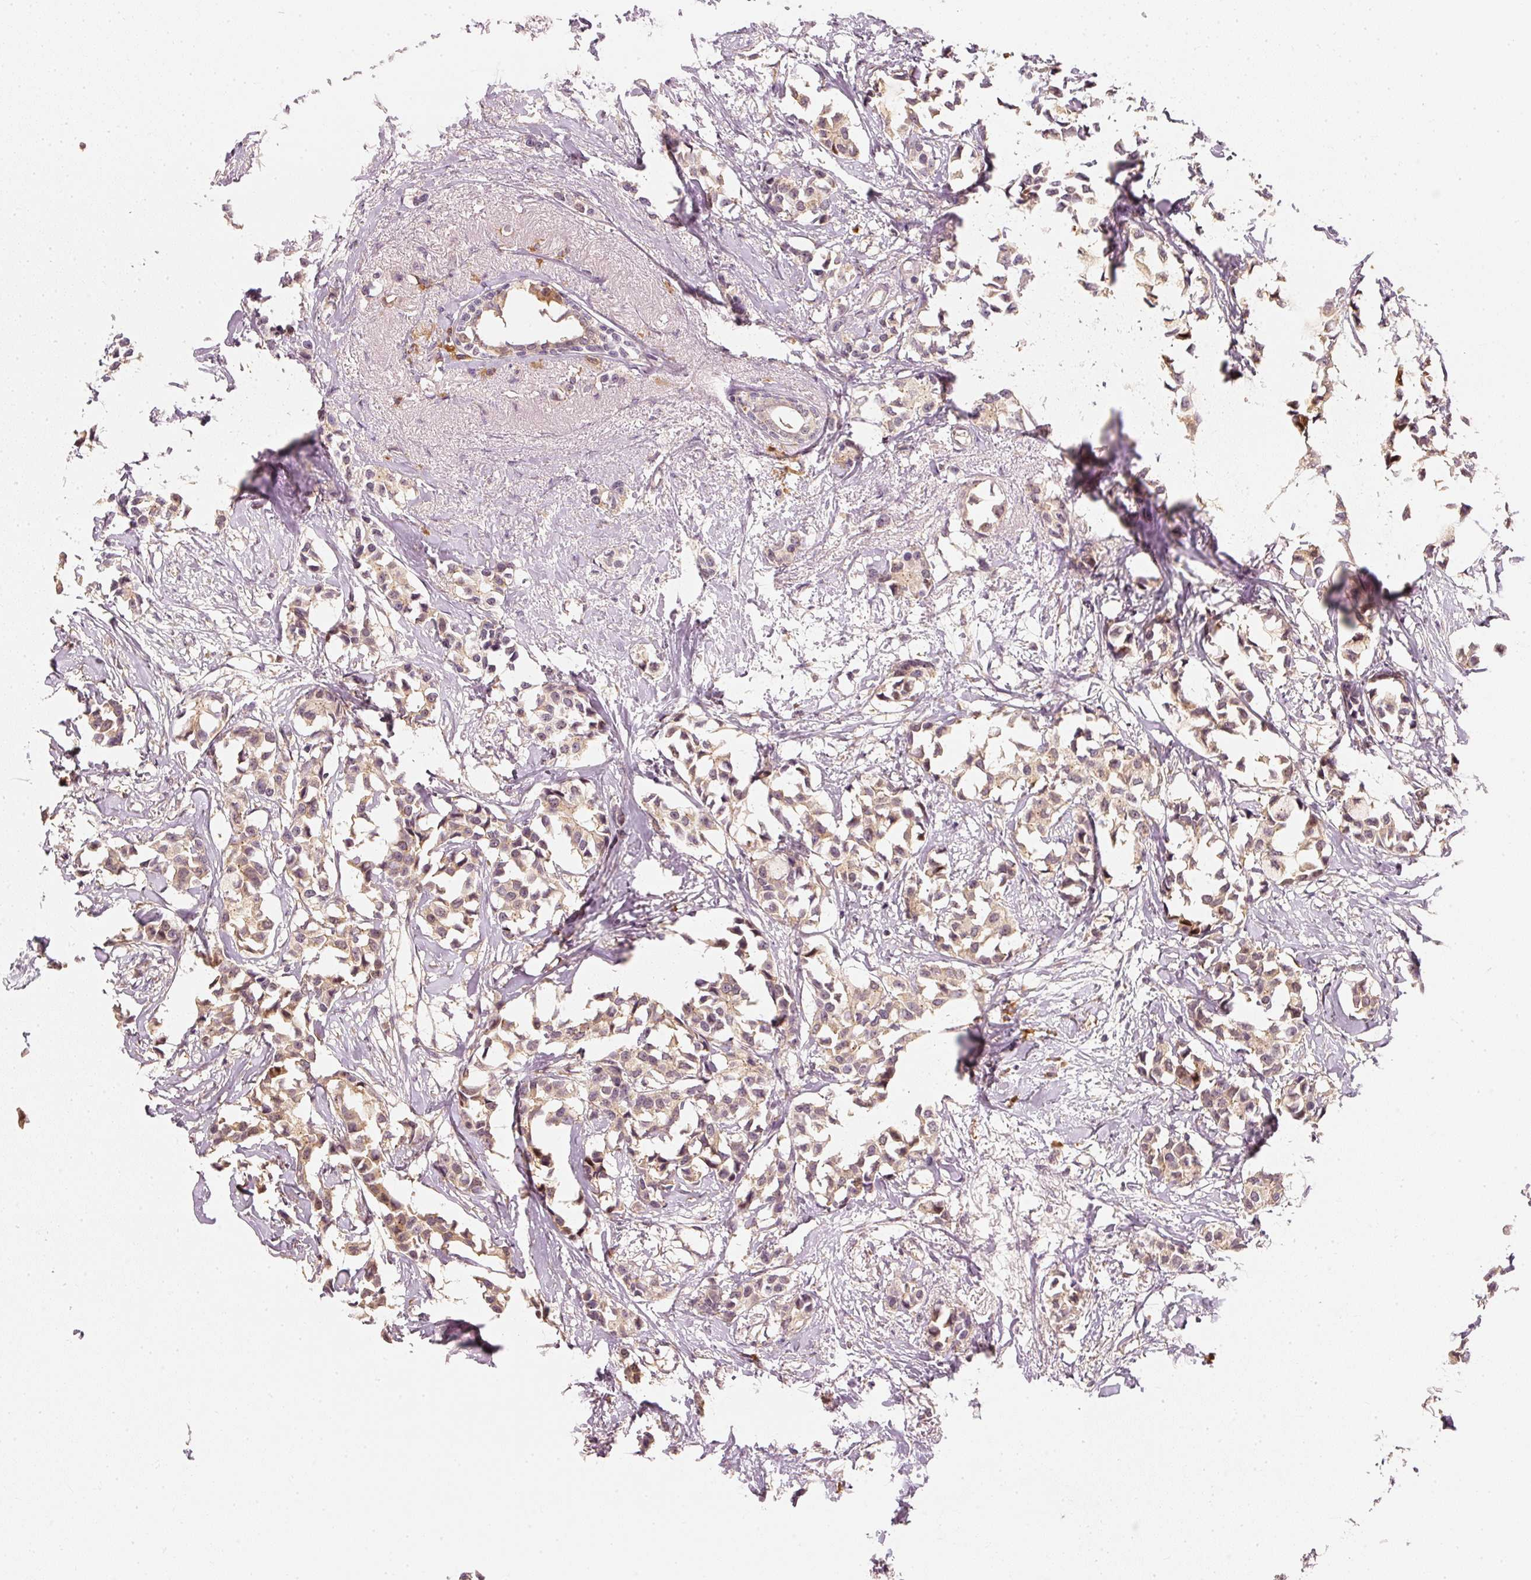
{"staining": {"intensity": "weak", "quantity": "<25%", "location": "cytoplasmic/membranous"}, "tissue": "breast cancer", "cell_type": "Tumor cells", "image_type": "cancer", "snomed": [{"axis": "morphology", "description": "Duct carcinoma"}, {"axis": "topography", "description": "Breast"}], "caption": "High power microscopy micrograph of an immunohistochemistry histopathology image of breast intraductal carcinoma, revealing no significant expression in tumor cells.", "gene": "EEF1A2", "patient": {"sex": "female", "age": 73}}